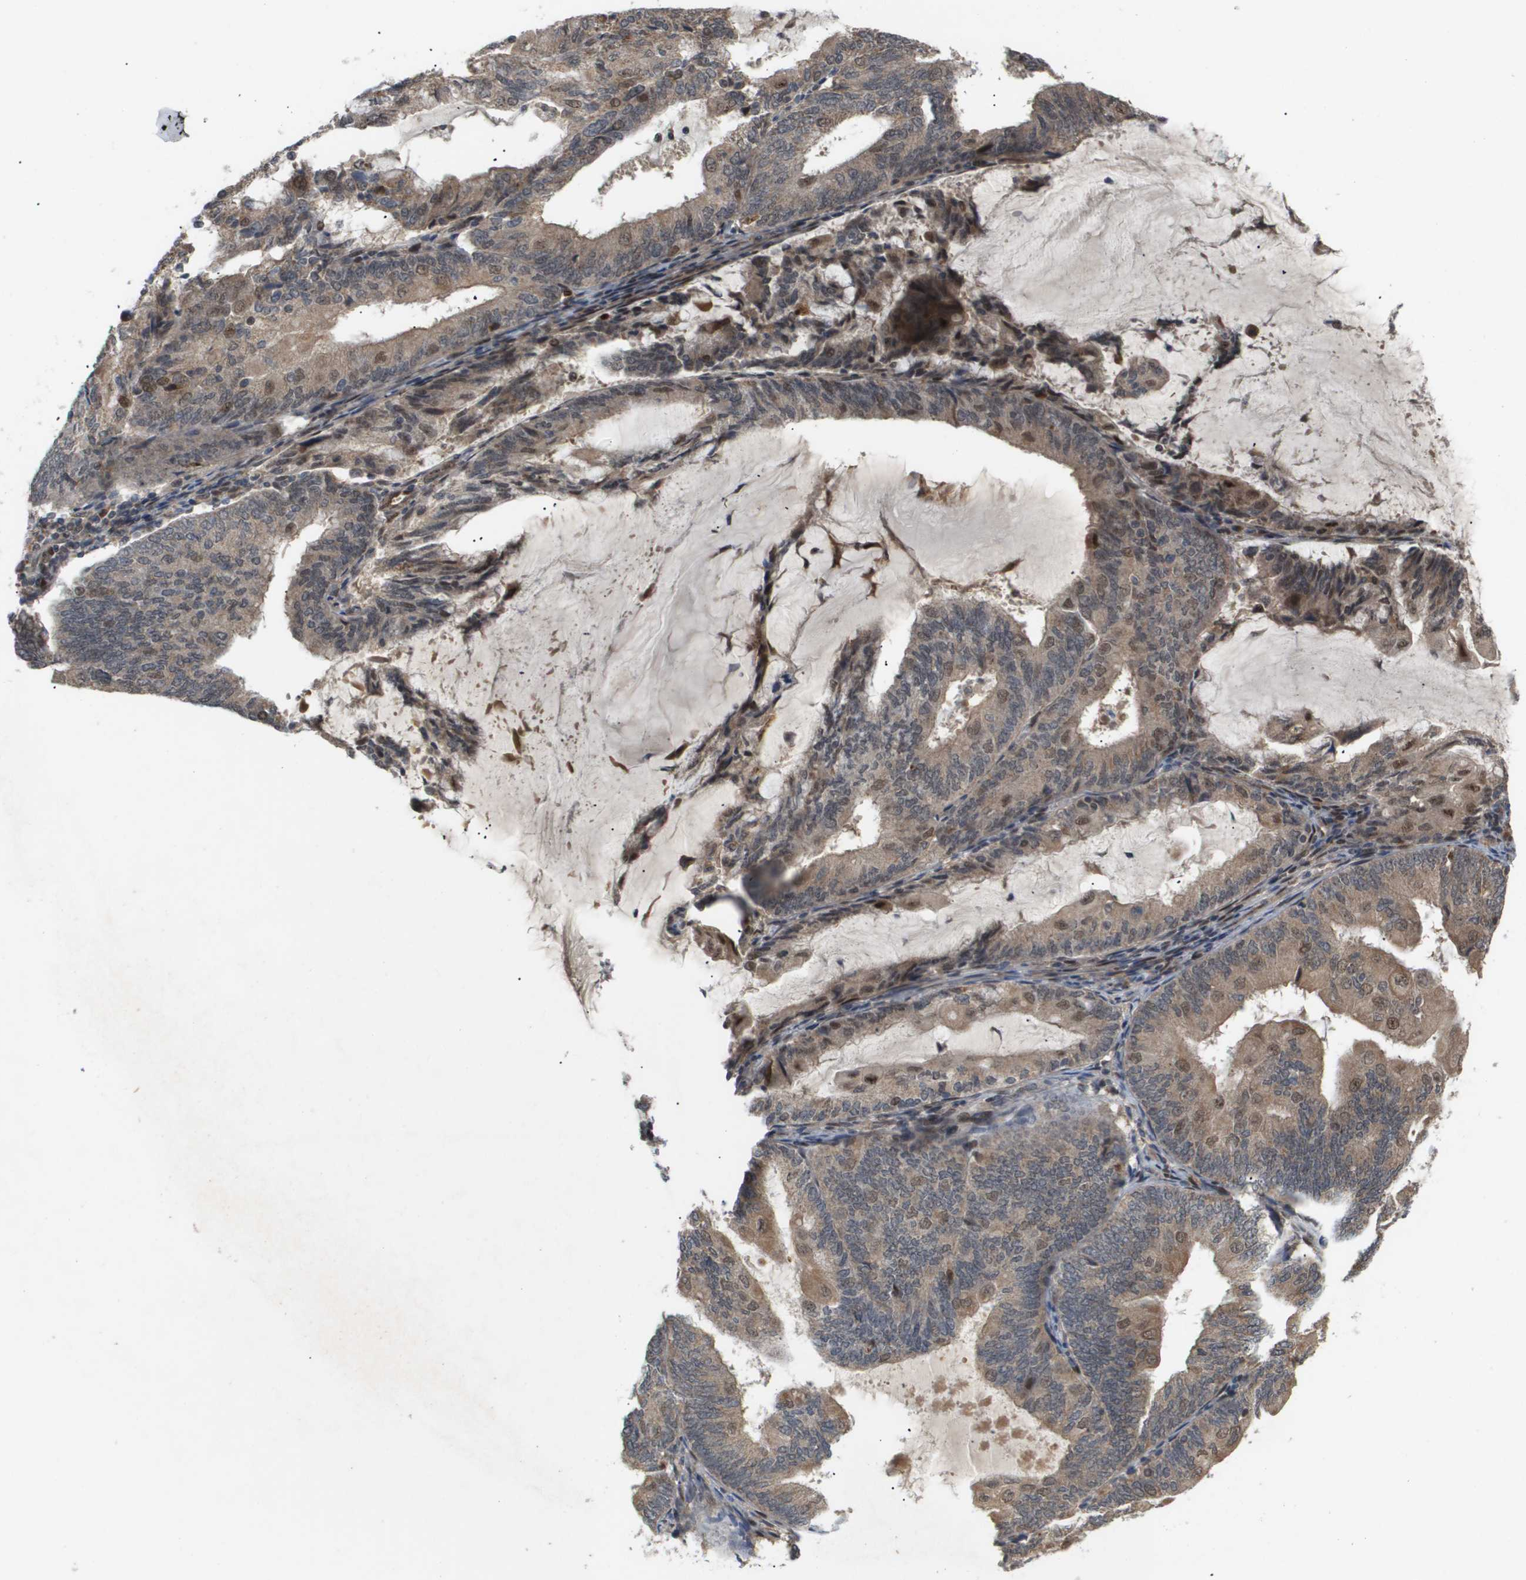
{"staining": {"intensity": "weak", "quantity": ">75%", "location": "cytoplasmic/membranous,nuclear"}, "tissue": "endometrial cancer", "cell_type": "Tumor cells", "image_type": "cancer", "snomed": [{"axis": "morphology", "description": "Adenocarcinoma, NOS"}, {"axis": "topography", "description": "Endometrium"}], "caption": "This micrograph reveals IHC staining of human adenocarcinoma (endometrial), with low weak cytoplasmic/membranous and nuclear positivity in approximately >75% of tumor cells.", "gene": "PDGFB", "patient": {"sex": "female", "age": 81}}